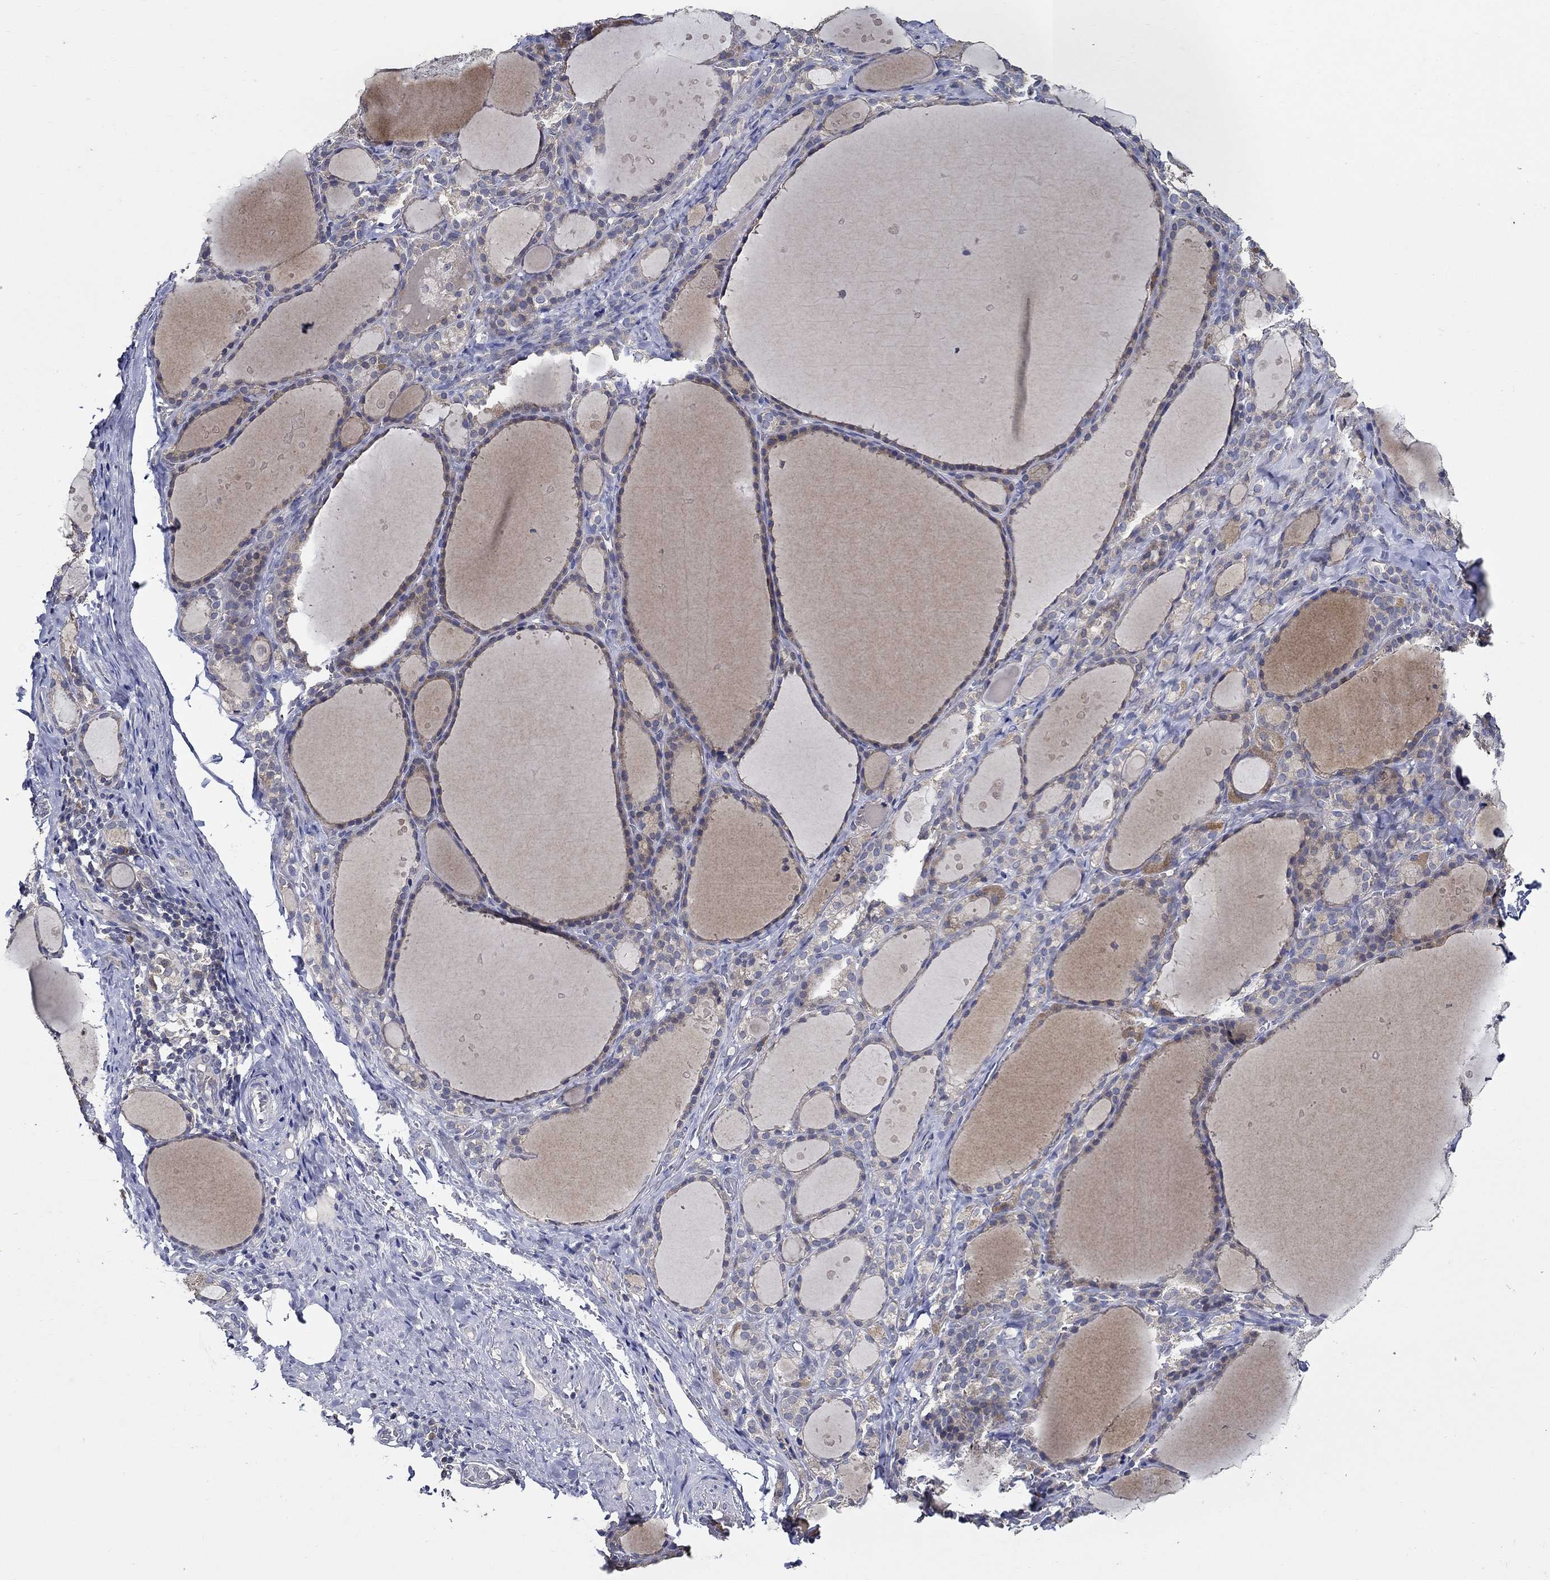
{"staining": {"intensity": "moderate", "quantity": "25%-75%", "location": "cytoplasmic/membranous"}, "tissue": "thyroid gland", "cell_type": "Glandular cells", "image_type": "normal", "snomed": [{"axis": "morphology", "description": "Normal tissue, NOS"}, {"axis": "topography", "description": "Thyroid gland"}], "caption": "Immunohistochemical staining of normal human thyroid gland exhibits 25%-75% levels of moderate cytoplasmic/membranous protein positivity in approximately 25%-75% of glandular cells. The protein of interest is shown in brown color, while the nuclei are stained blue.", "gene": "WDR53", "patient": {"sex": "male", "age": 68}}